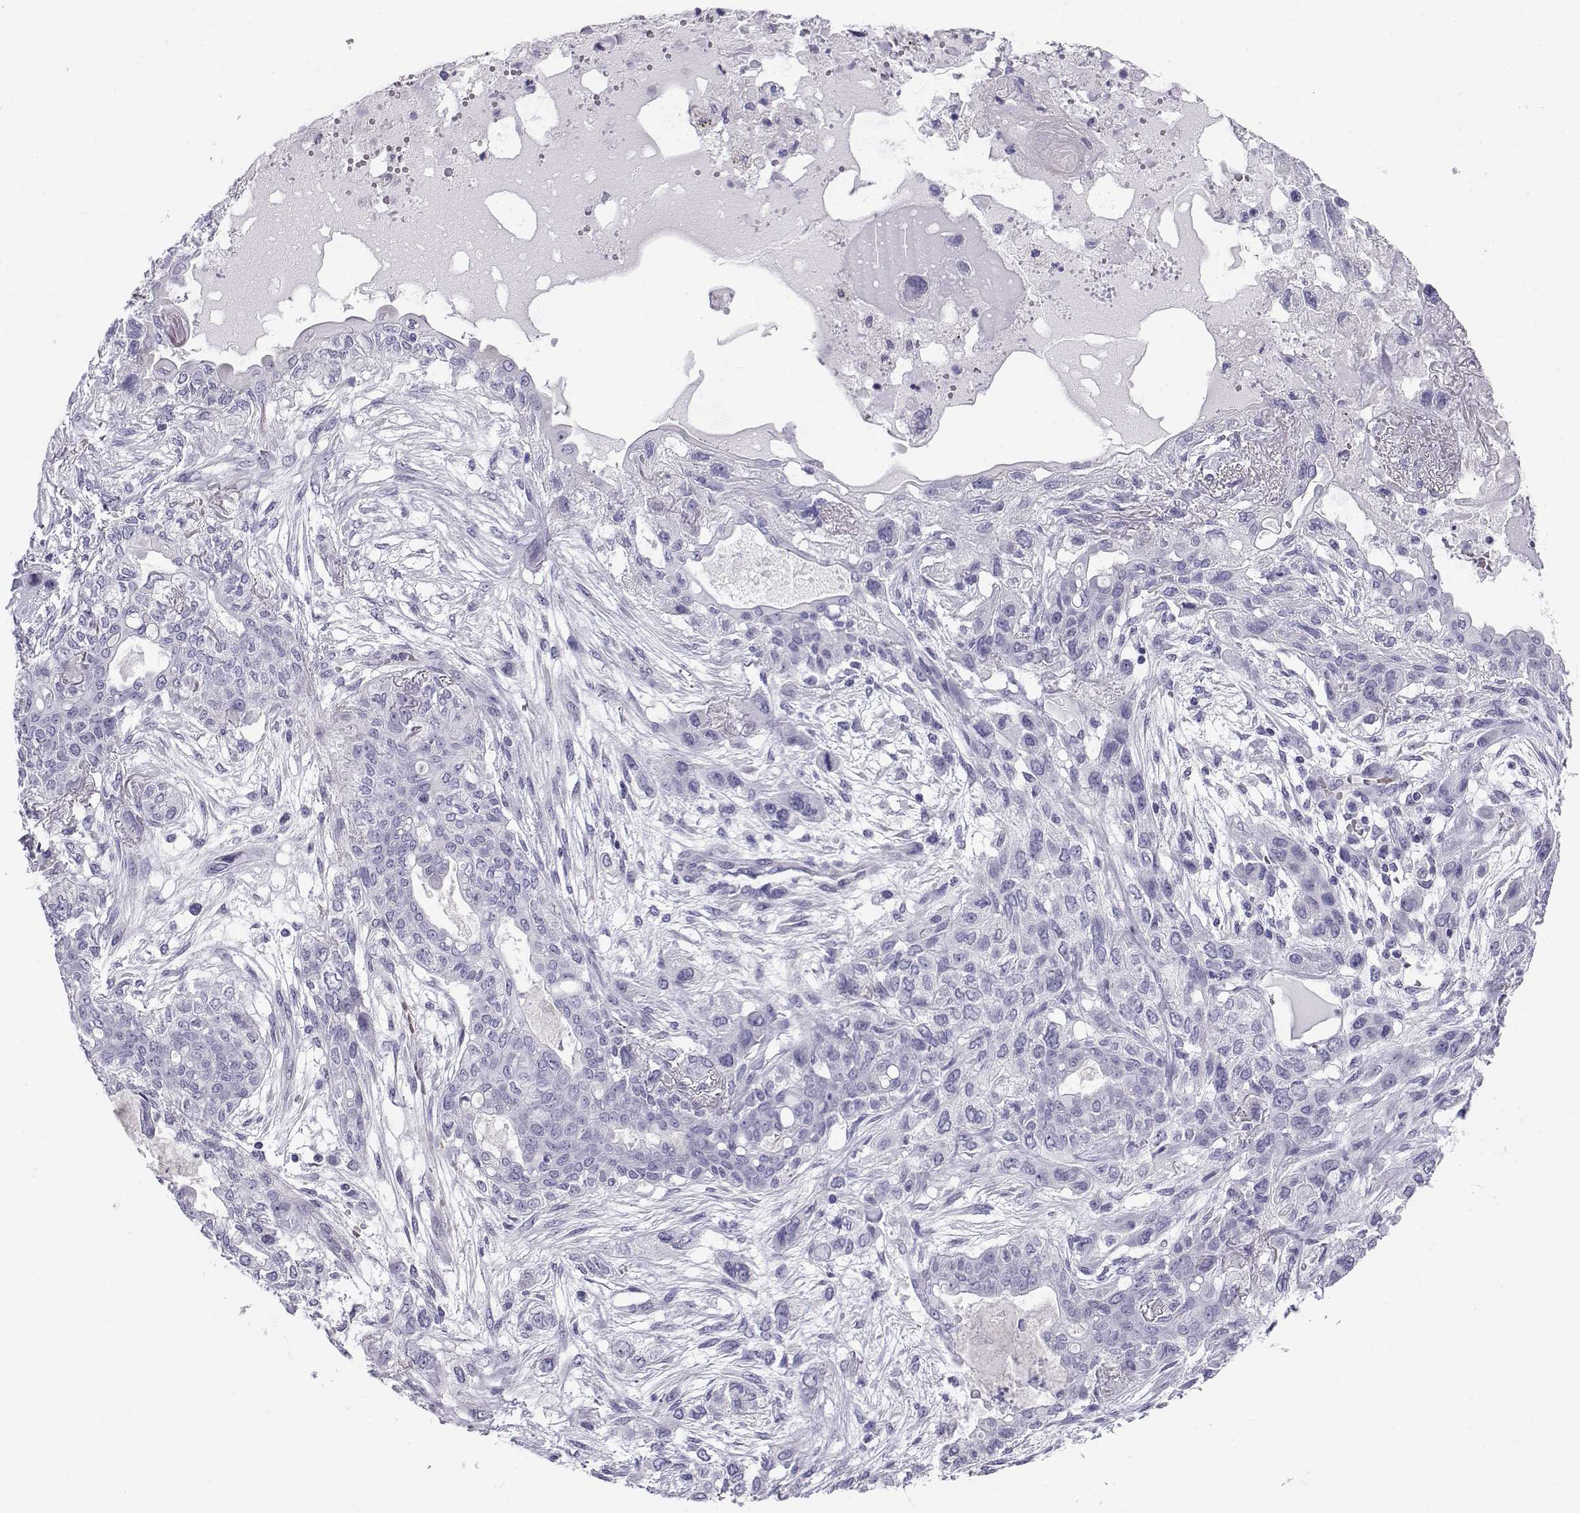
{"staining": {"intensity": "negative", "quantity": "none", "location": "none"}, "tissue": "lung cancer", "cell_type": "Tumor cells", "image_type": "cancer", "snomed": [{"axis": "morphology", "description": "Squamous cell carcinoma, NOS"}, {"axis": "topography", "description": "Lung"}], "caption": "Tumor cells show no significant staining in lung cancer (squamous cell carcinoma). (Brightfield microscopy of DAB IHC at high magnification).", "gene": "RNASE12", "patient": {"sex": "female", "age": 70}}